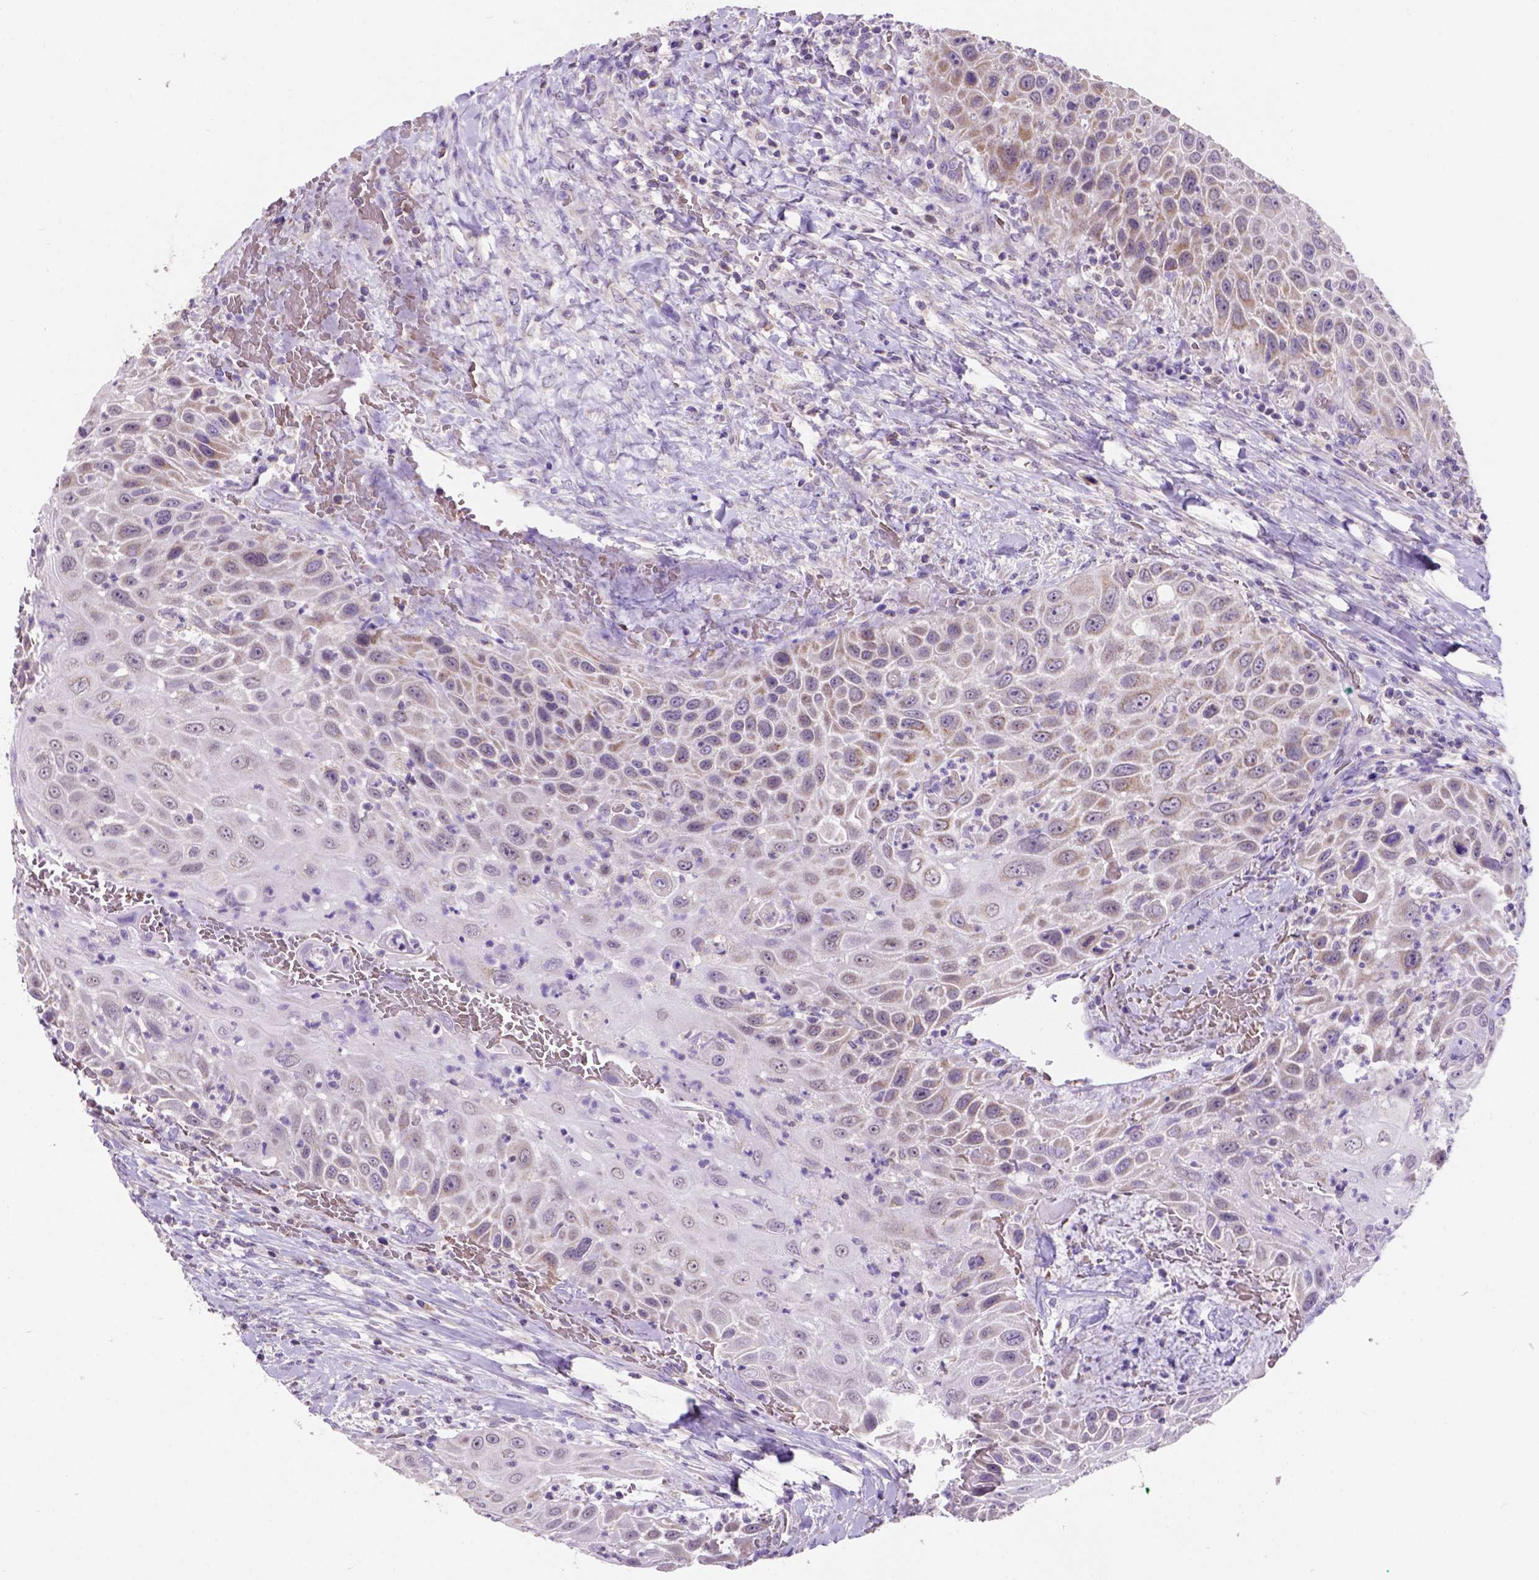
{"staining": {"intensity": "weak", "quantity": ">75%", "location": "cytoplasmic/membranous"}, "tissue": "head and neck cancer", "cell_type": "Tumor cells", "image_type": "cancer", "snomed": [{"axis": "morphology", "description": "Squamous cell carcinoma, NOS"}, {"axis": "topography", "description": "Head-Neck"}], "caption": "Human head and neck cancer (squamous cell carcinoma) stained for a protein (brown) displays weak cytoplasmic/membranous positive staining in about >75% of tumor cells.", "gene": "L2HGDH", "patient": {"sex": "male", "age": 69}}